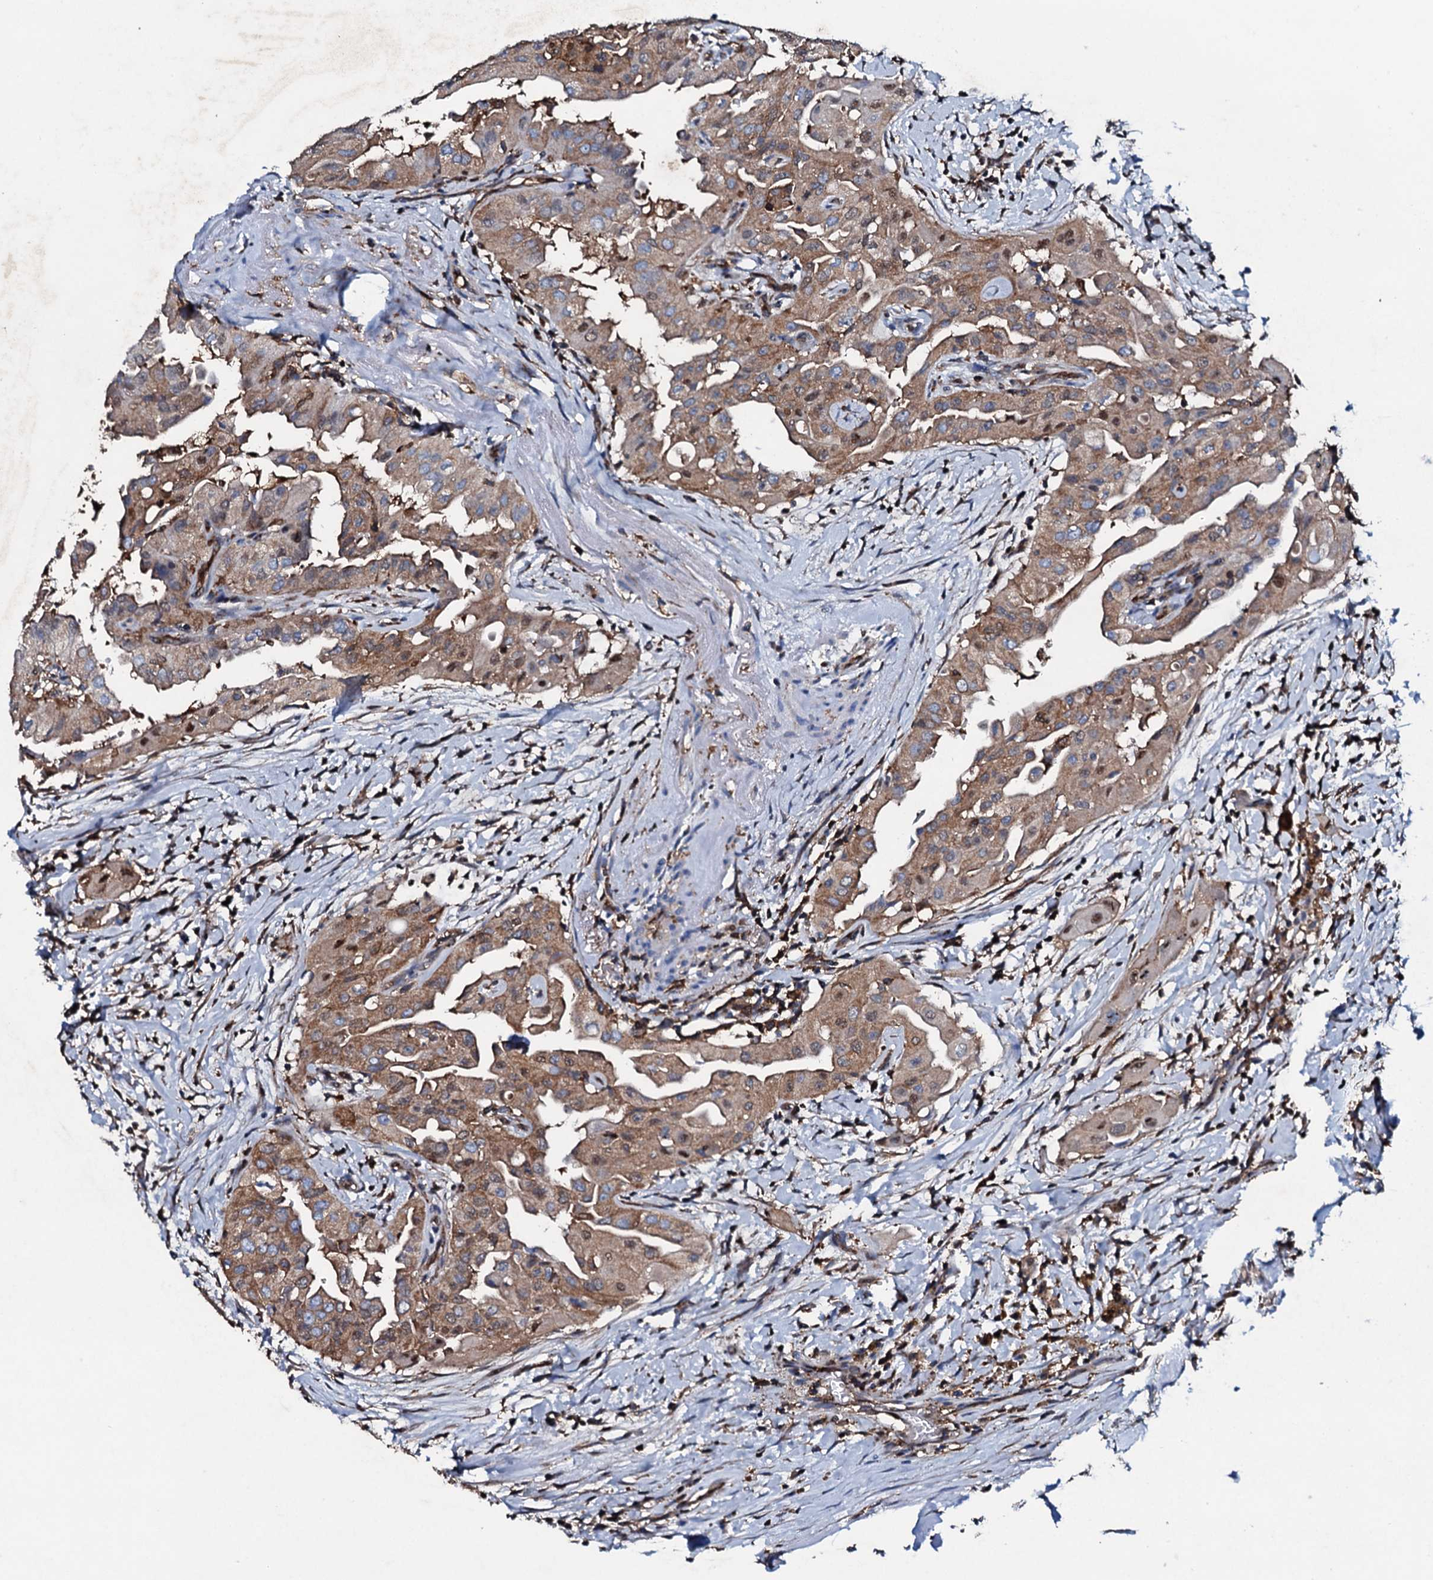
{"staining": {"intensity": "moderate", "quantity": ">75%", "location": "cytoplasmic/membranous,nuclear"}, "tissue": "thyroid cancer", "cell_type": "Tumor cells", "image_type": "cancer", "snomed": [{"axis": "morphology", "description": "Papillary adenocarcinoma, NOS"}, {"axis": "topography", "description": "Thyroid gland"}], "caption": "The photomicrograph displays immunohistochemical staining of thyroid cancer. There is moderate cytoplasmic/membranous and nuclear expression is present in approximately >75% of tumor cells.", "gene": "MS4A4E", "patient": {"sex": "female", "age": 59}}